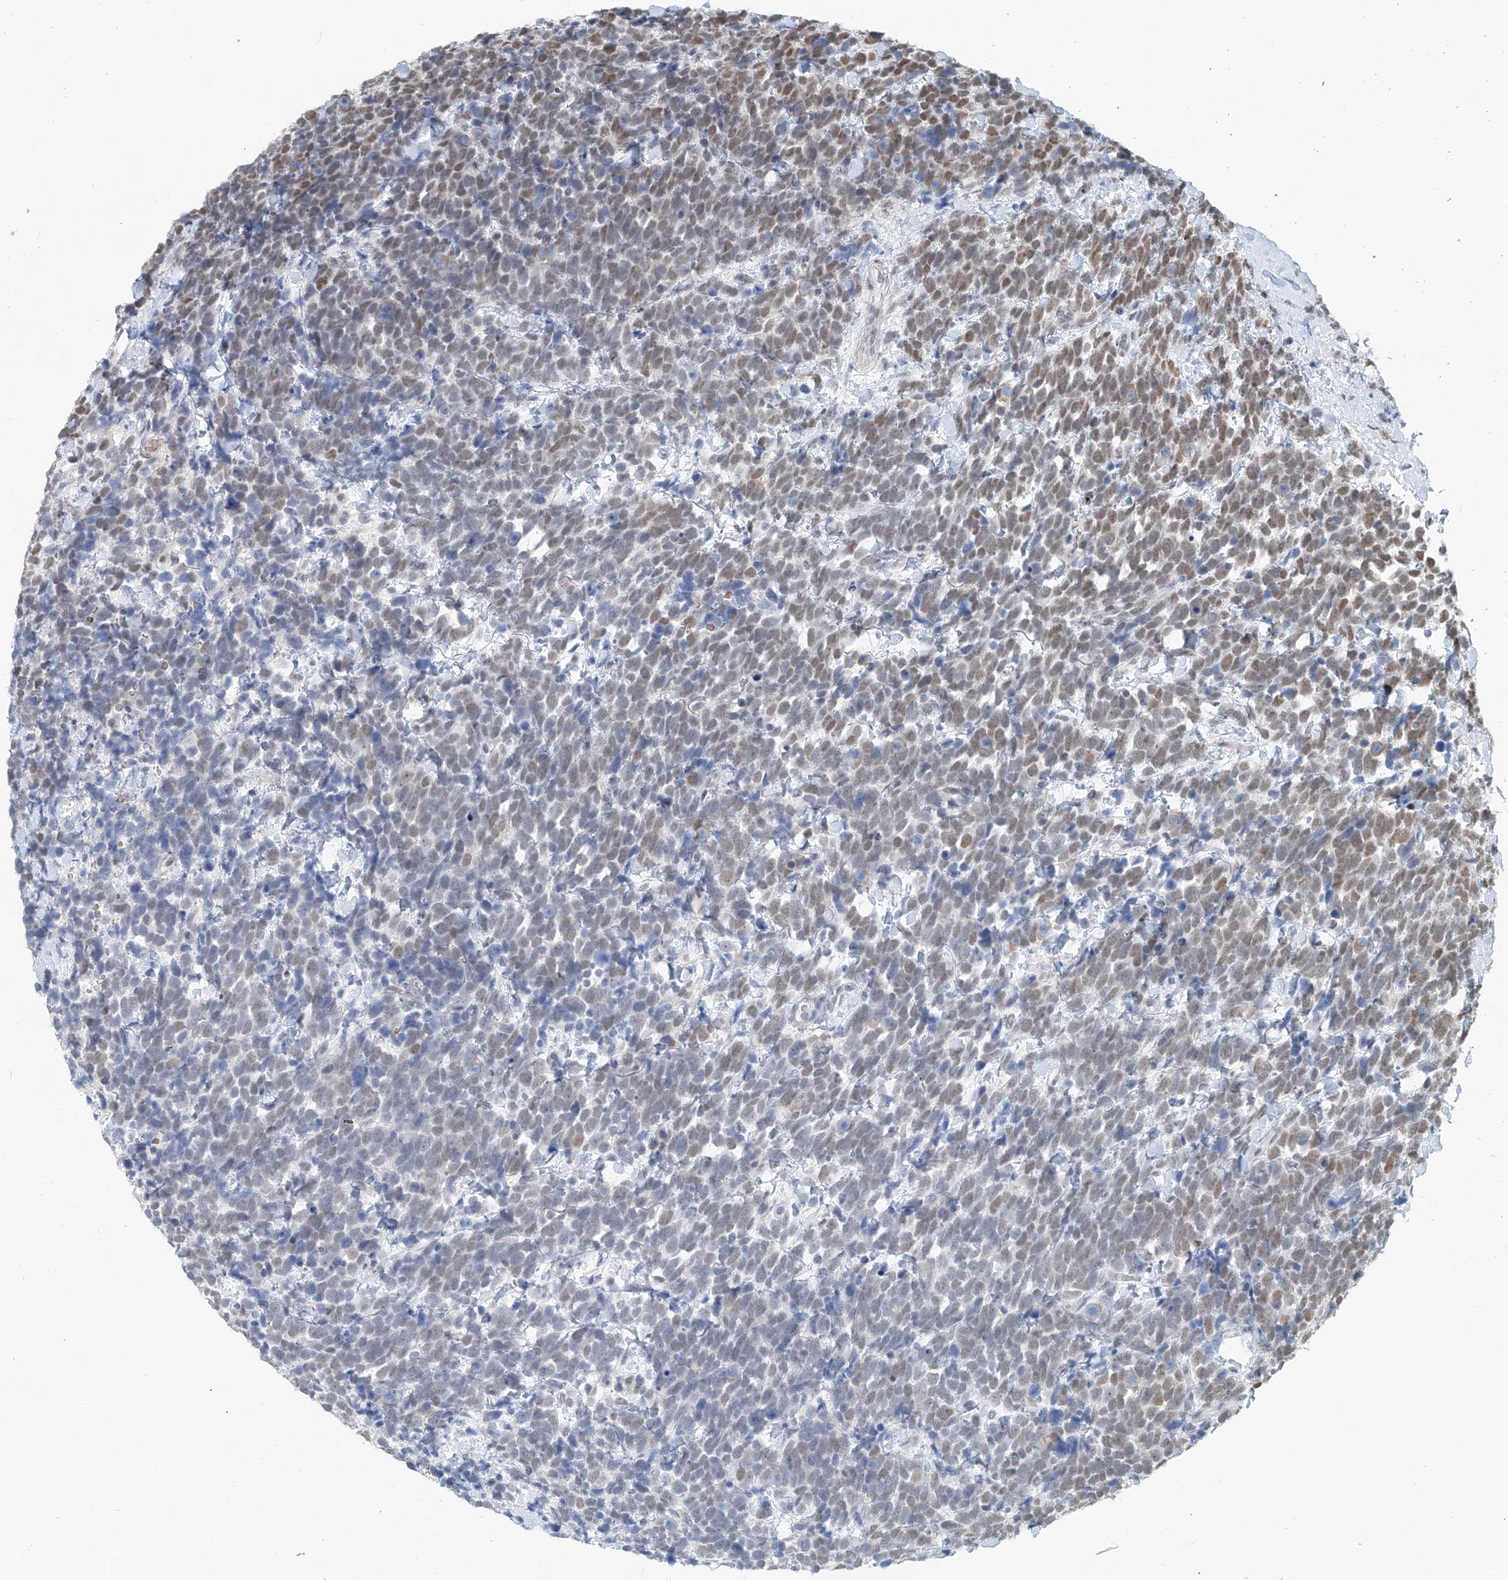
{"staining": {"intensity": "moderate", "quantity": "25%-75%", "location": "nuclear"}, "tissue": "urothelial cancer", "cell_type": "Tumor cells", "image_type": "cancer", "snomed": [{"axis": "morphology", "description": "Urothelial carcinoma, High grade"}, {"axis": "topography", "description": "Urinary bladder"}], "caption": "Moderate nuclear staining is identified in approximately 25%-75% of tumor cells in urothelial cancer.", "gene": "SASH1", "patient": {"sex": "female", "age": 82}}